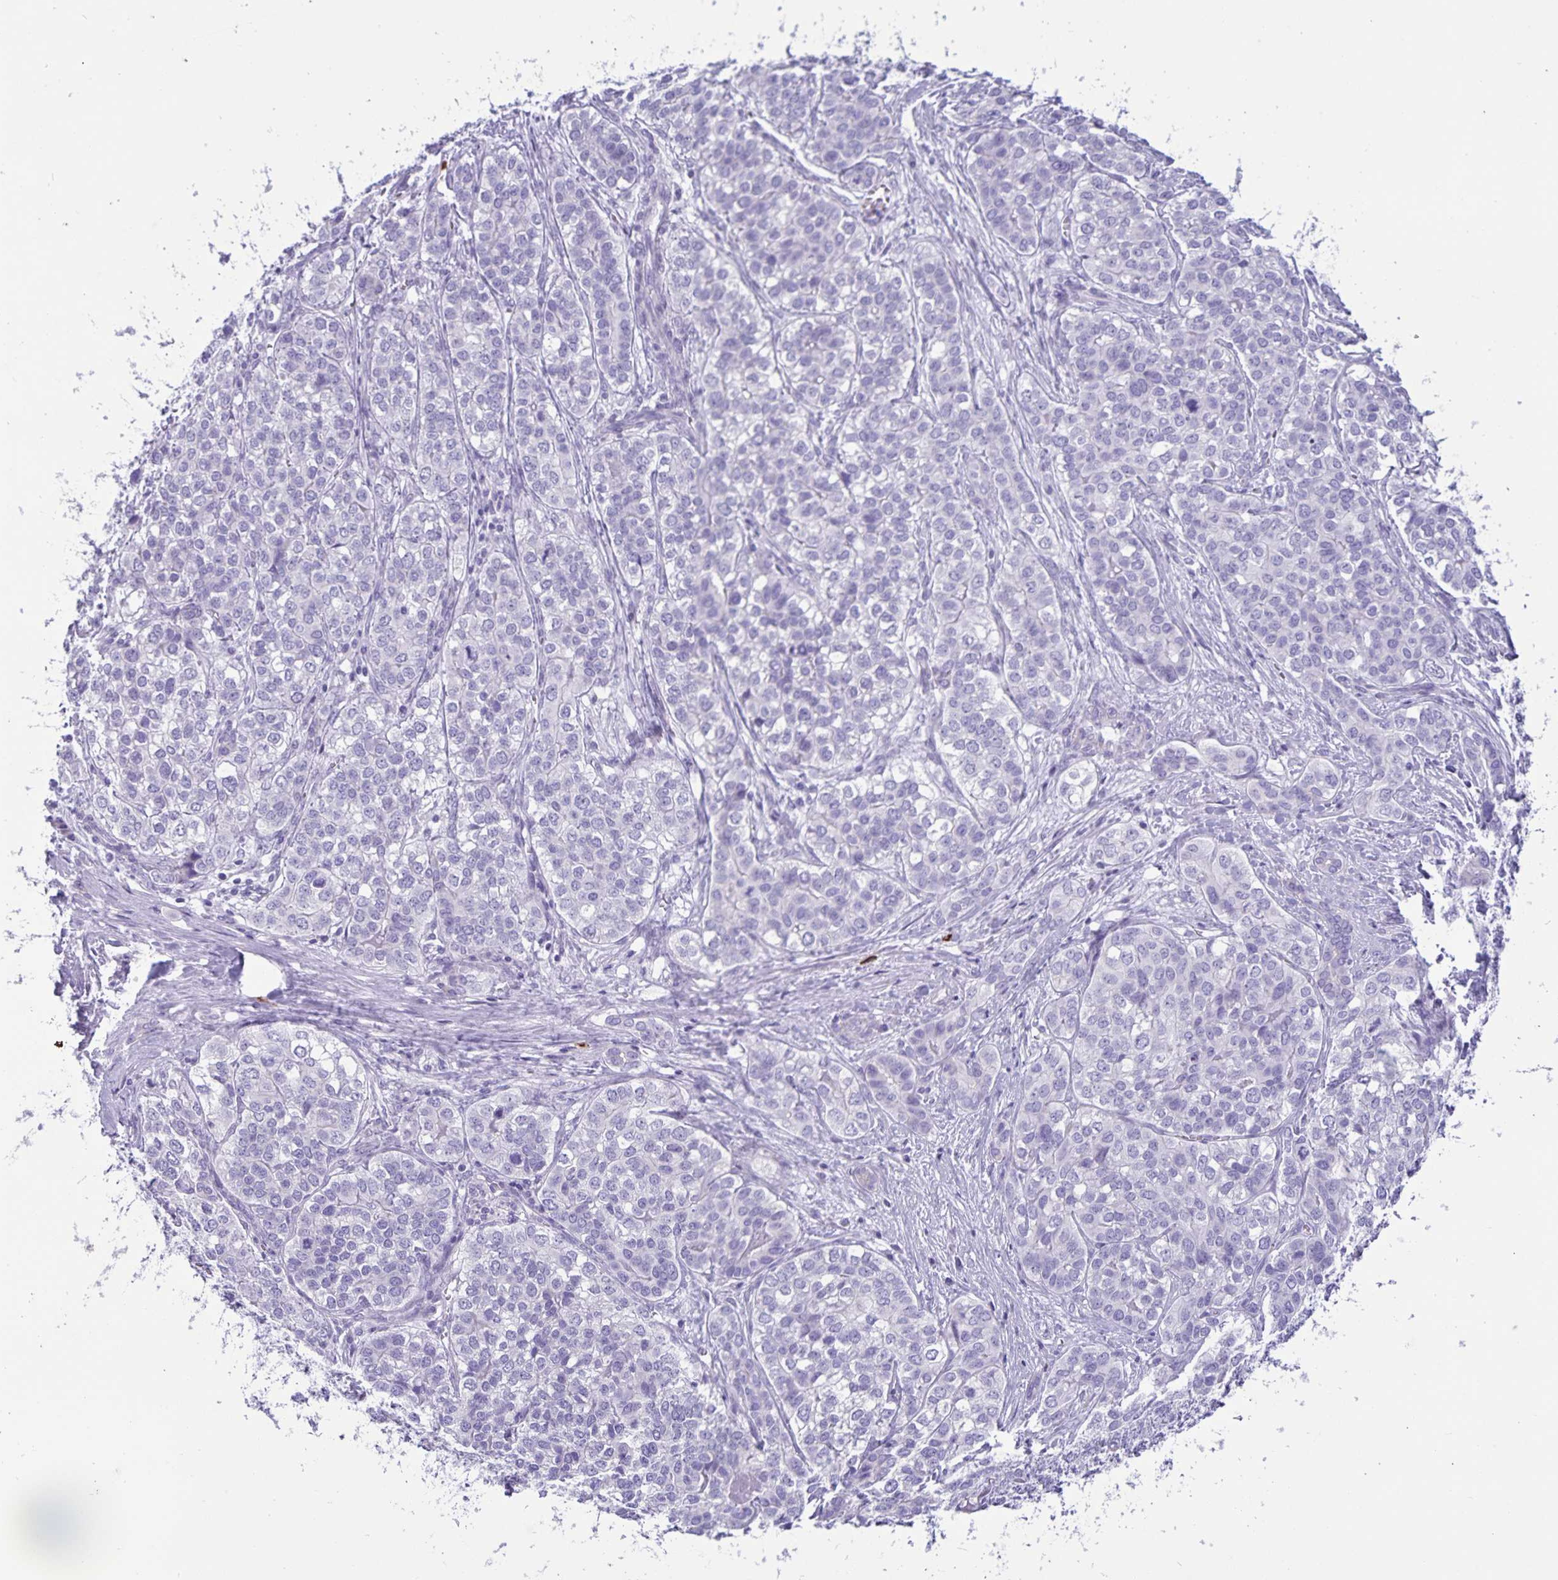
{"staining": {"intensity": "negative", "quantity": "none", "location": "none"}, "tissue": "liver cancer", "cell_type": "Tumor cells", "image_type": "cancer", "snomed": [{"axis": "morphology", "description": "Cholangiocarcinoma"}, {"axis": "topography", "description": "Liver"}], "caption": "A photomicrograph of human liver cancer is negative for staining in tumor cells.", "gene": "IBTK", "patient": {"sex": "male", "age": 56}}